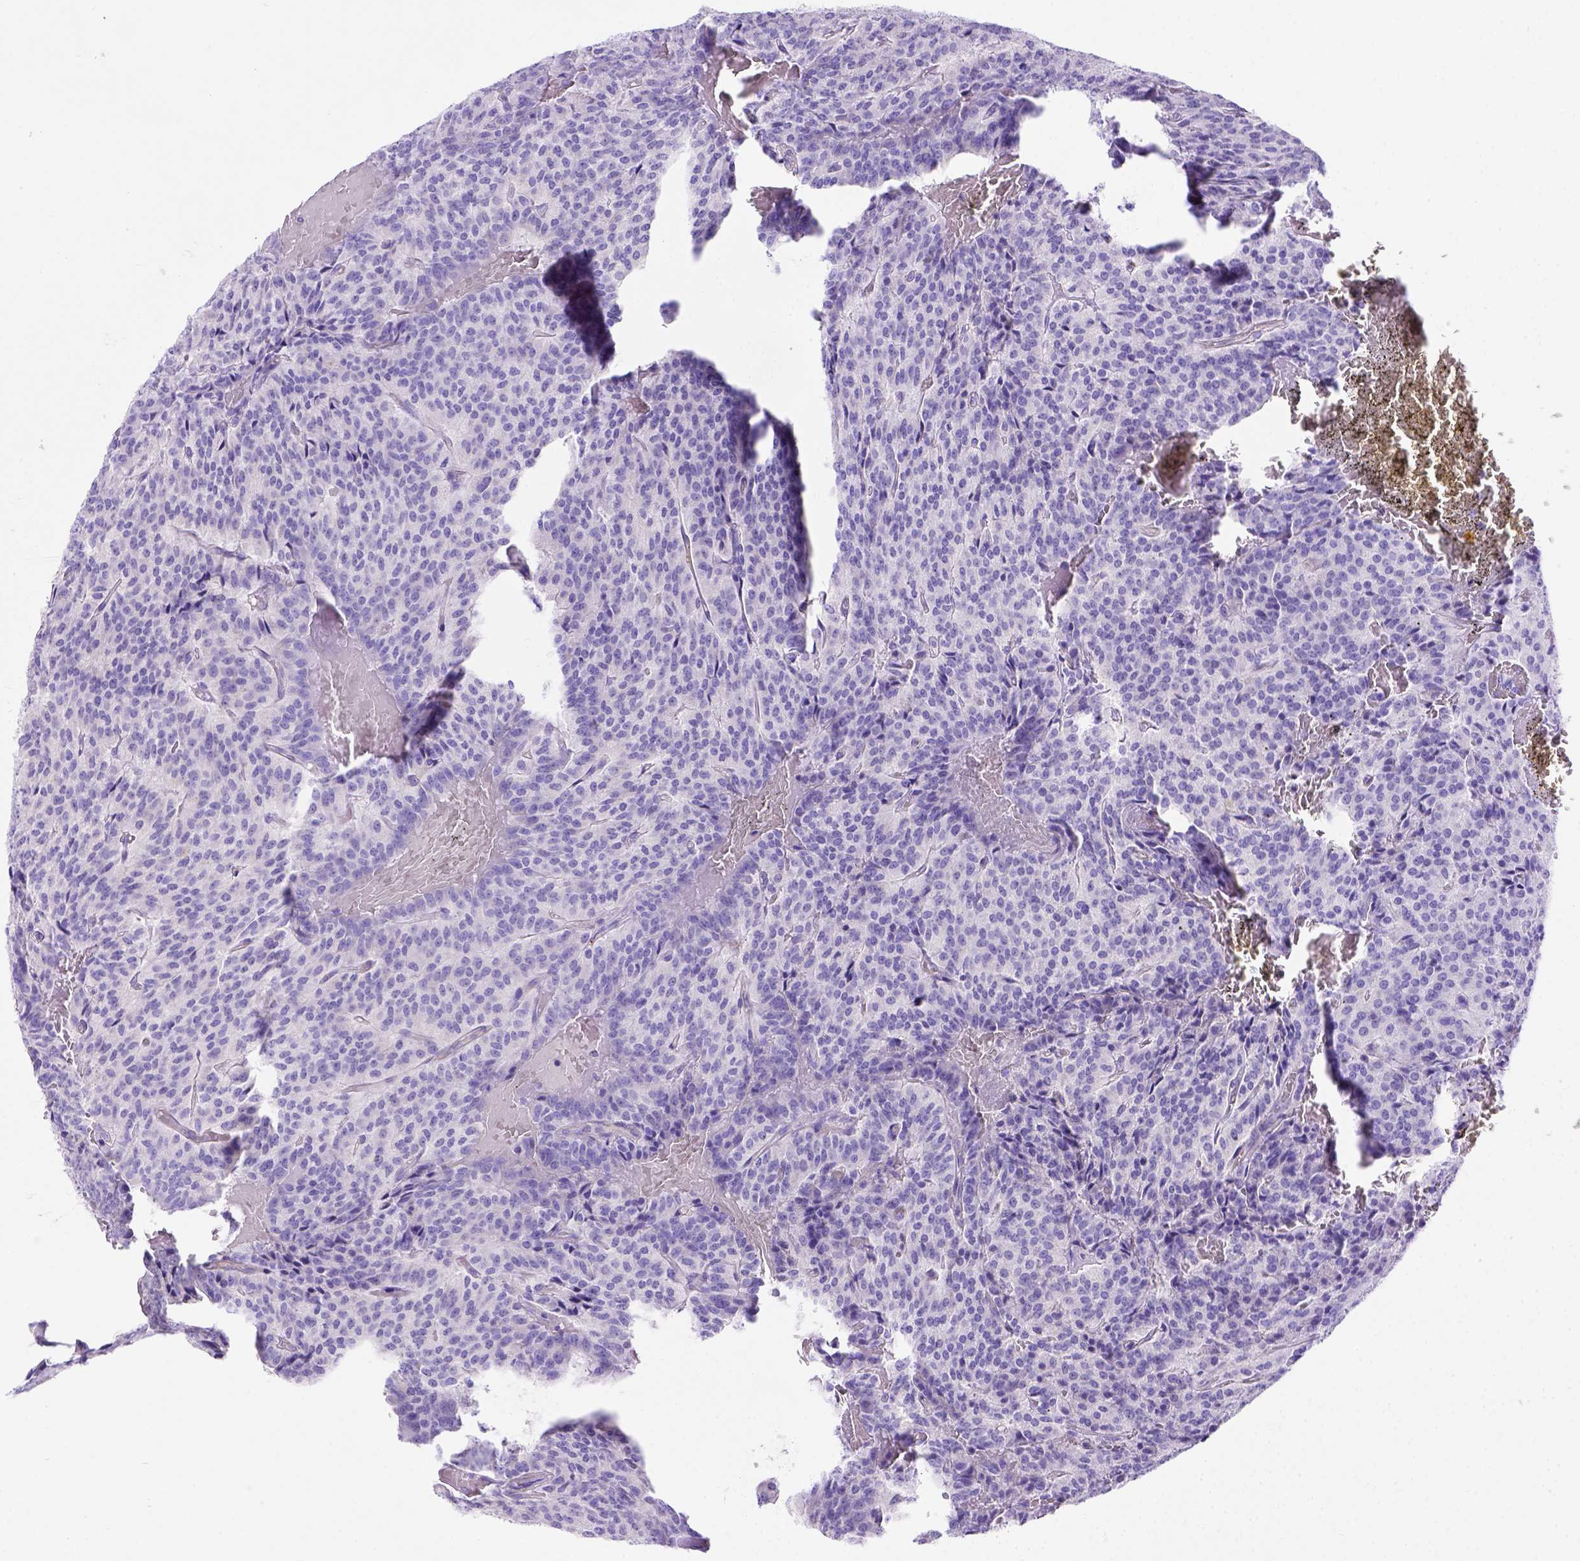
{"staining": {"intensity": "negative", "quantity": "none", "location": "none"}, "tissue": "carcinoid", "cell_type": "Tumor cells", "image_type": "cancer", "snomed": [{"axis": "morphology", "description": "Carcinoid, malignant, NOS"}, {"axis": "topography", "description": "Lung"}], "caption": "High magnification brightfield microscopy of carcinoid stained with DAB (3,3'-diaminobenzidine) (brown) and counterstained with hematoxylin (blue): tumor cells show no significant staining.", "gene": "LRRC18", "patient": {"sex": "male", "age": 70}}